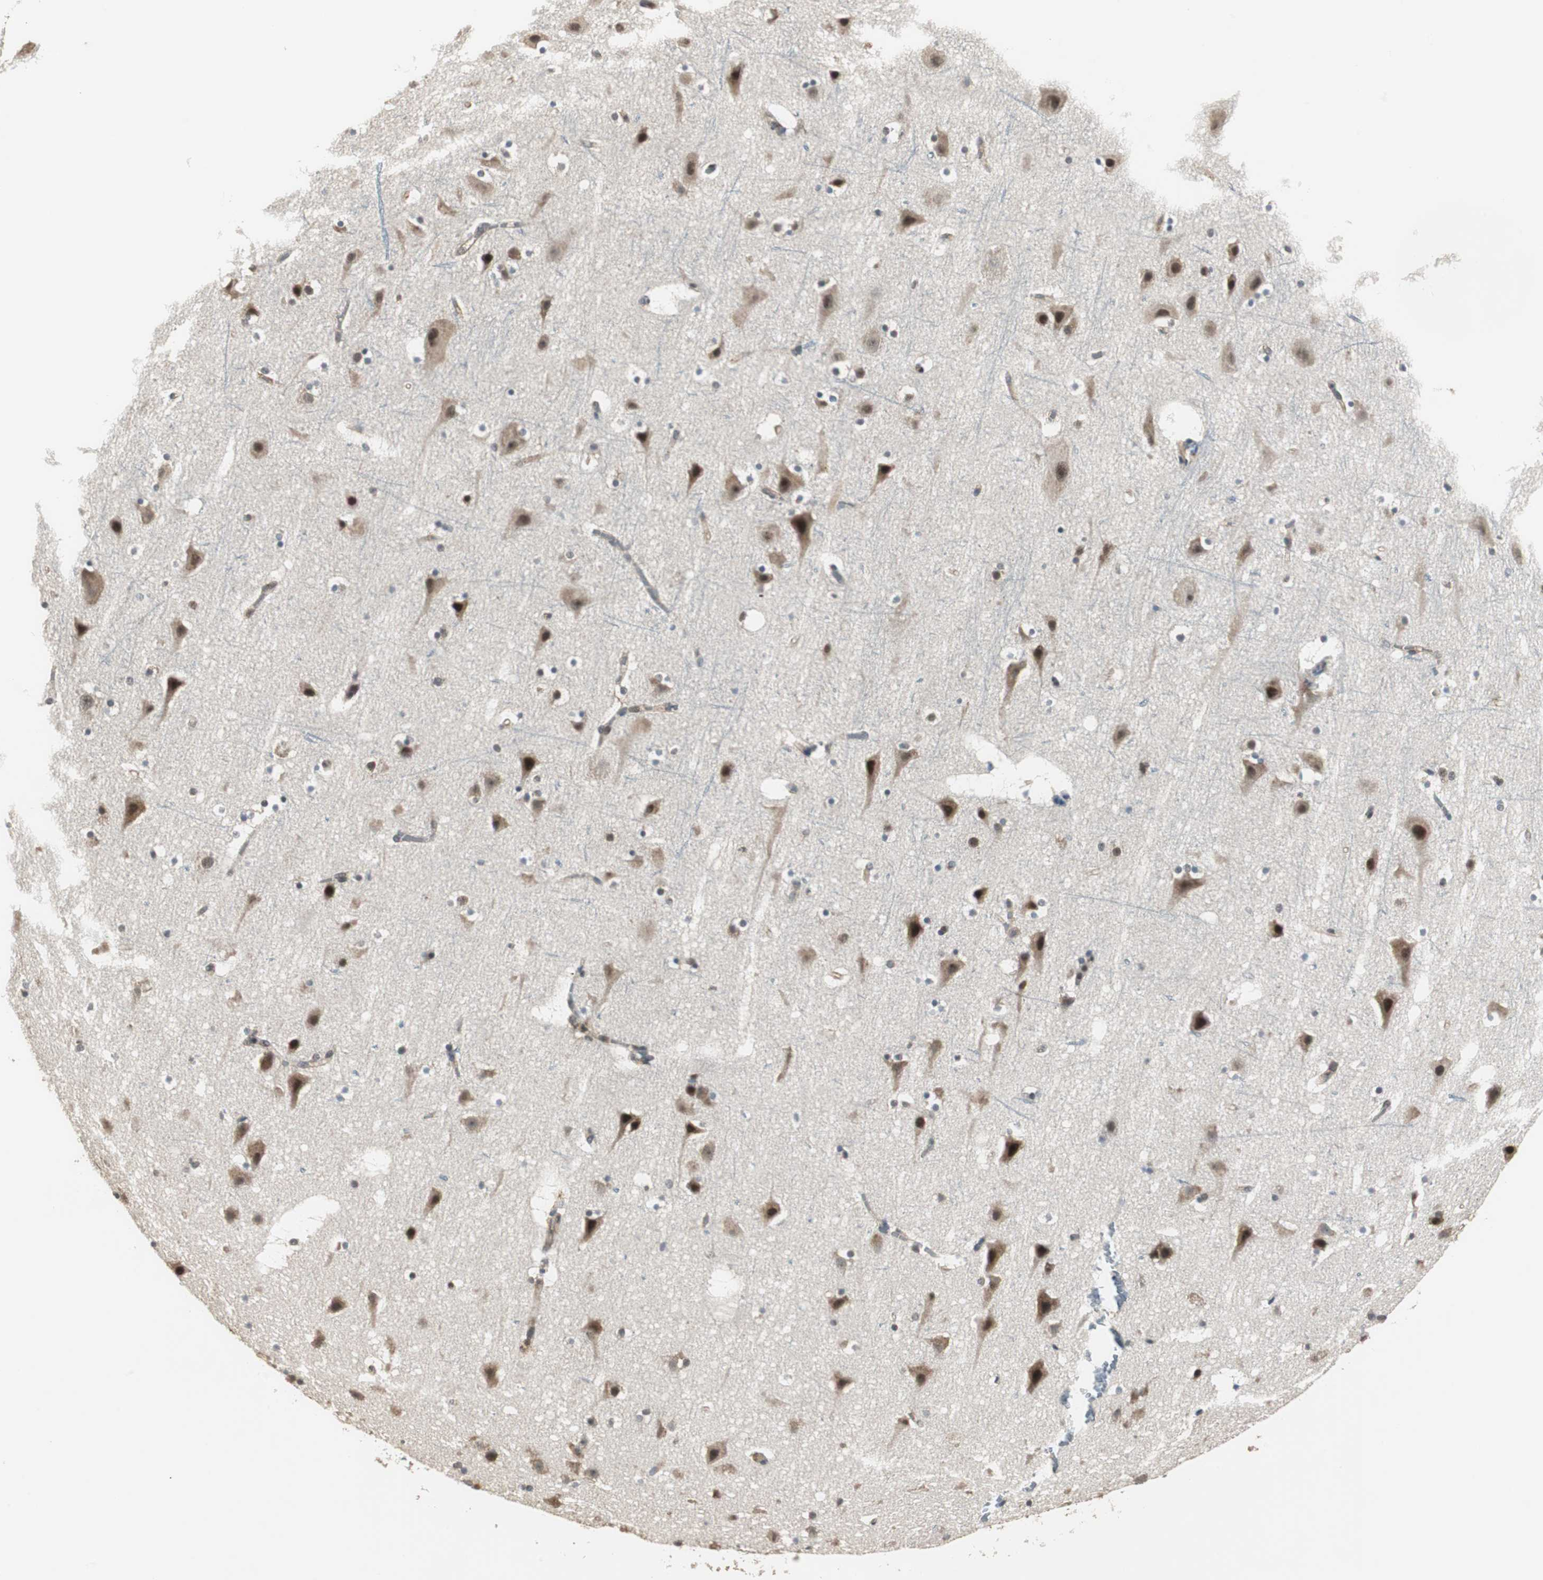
{"staining": {"intensity": "weak", "quantity": "25%-75%", "location": "cytoplasmic/membranous"}, "tissue": "cerebral cortex", "cell_type": "Endothelial cells", "image_type": "normal", "snomed": [{"axis": "morphology", "description": "Normal tissue, NOS"}, {"axis": "topography", "description": "Cerebral cortex"}], "caption": "This image shows IHC staining of unremarkable cerebral cortex, with low weak cytoplasmic/membranous expression in about 25%-75% of endothelial cells.", "gene": "MKX", "patient": {"sex": "male", "age": 45}}